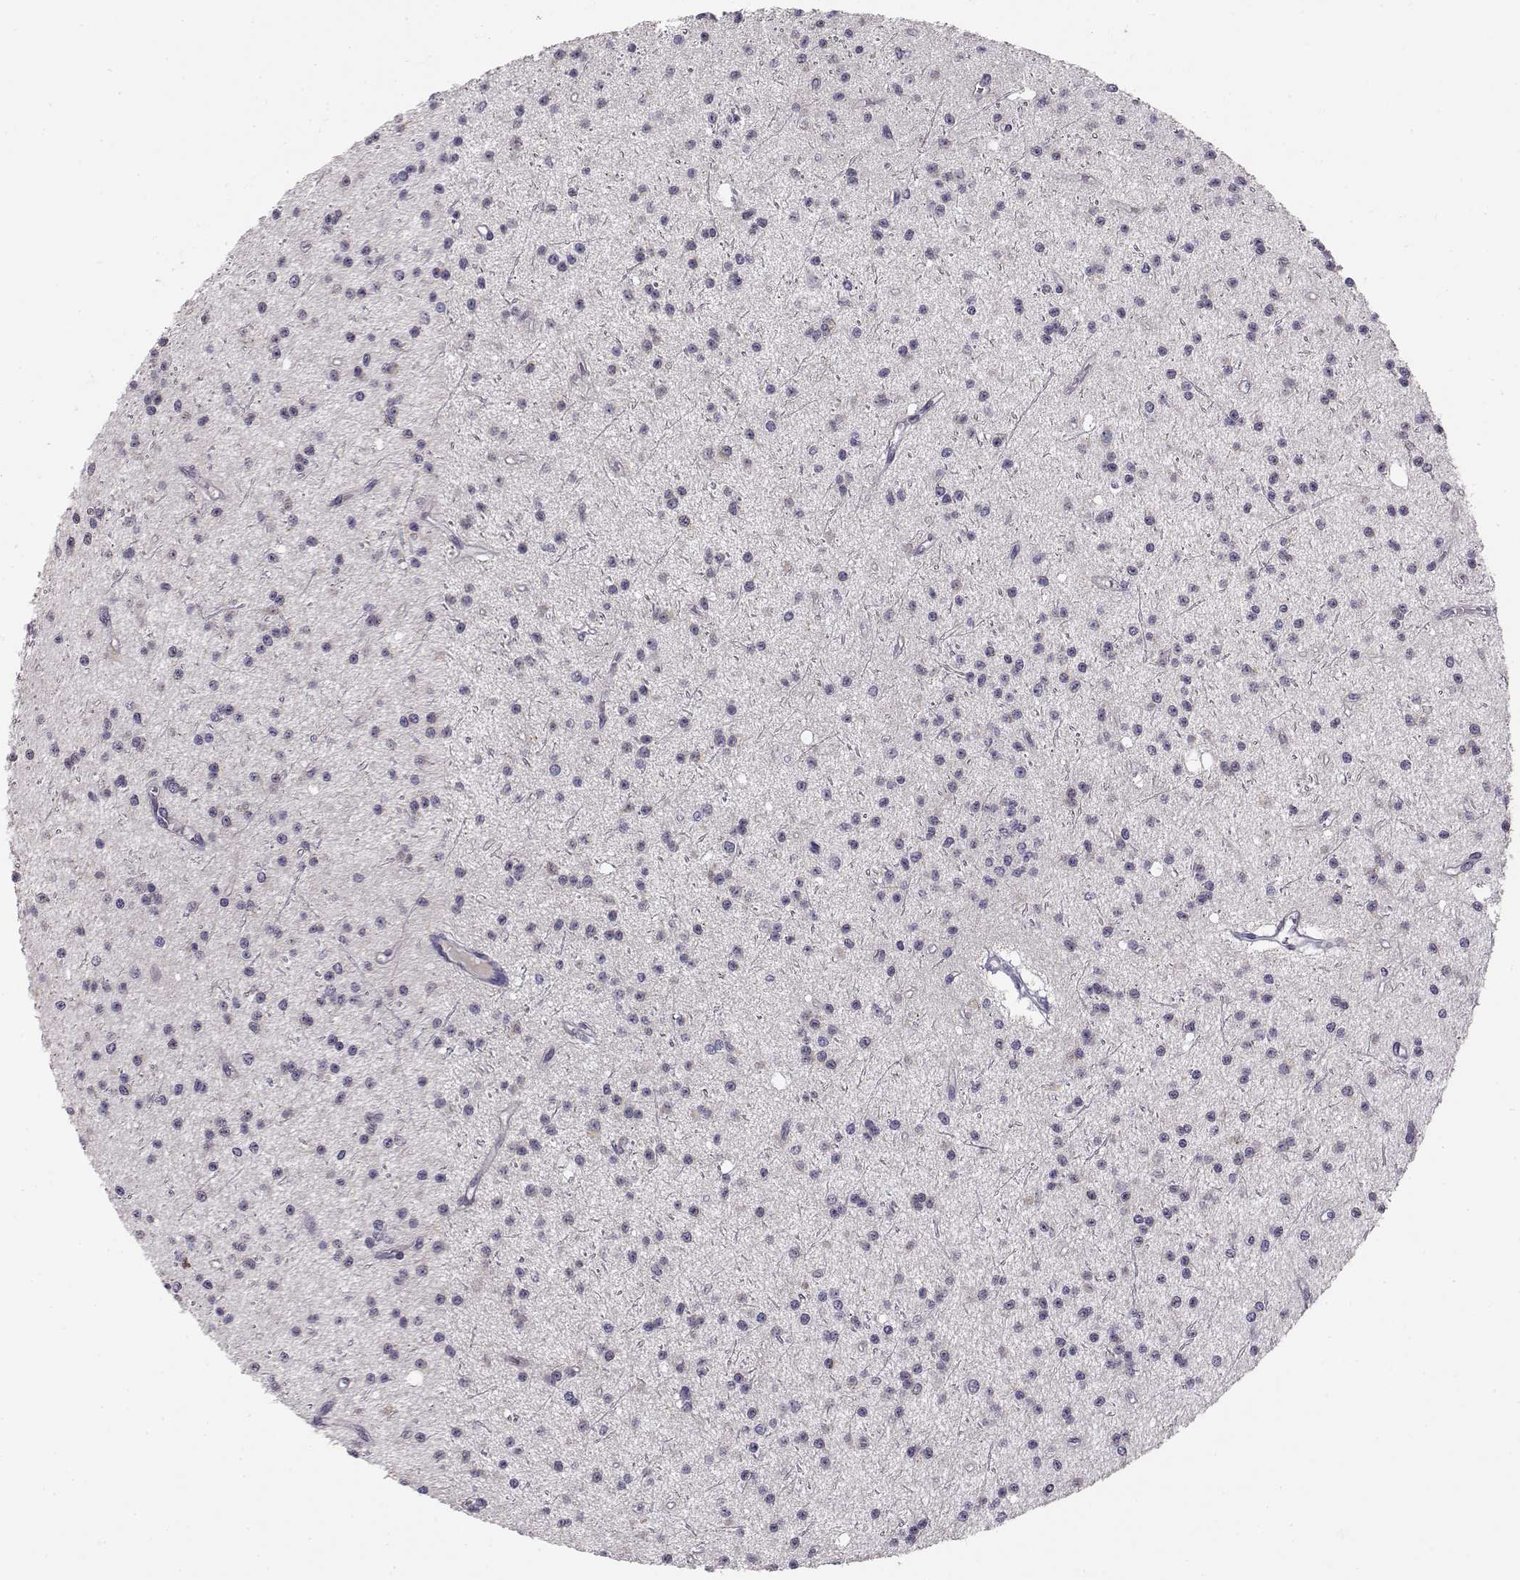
{"staining": {"intensity": "negative", "quantity": "none", "location": "none"}, "tissue": "glioma", "cell_type": "Tumor cells", "image_type": "cancer", "snomed": [{"axis": "morphology", "description": "Glioma, malignant, Low grade"}, {"axis": "topography", "description": "Brain"}], "caption": "Malignant glioma (low-grade) was stained to show a protein in brown. There is no significant expression in tumor cells.", "gene": "ACSL6", "patient": {"sex": "male", "age": 27}}